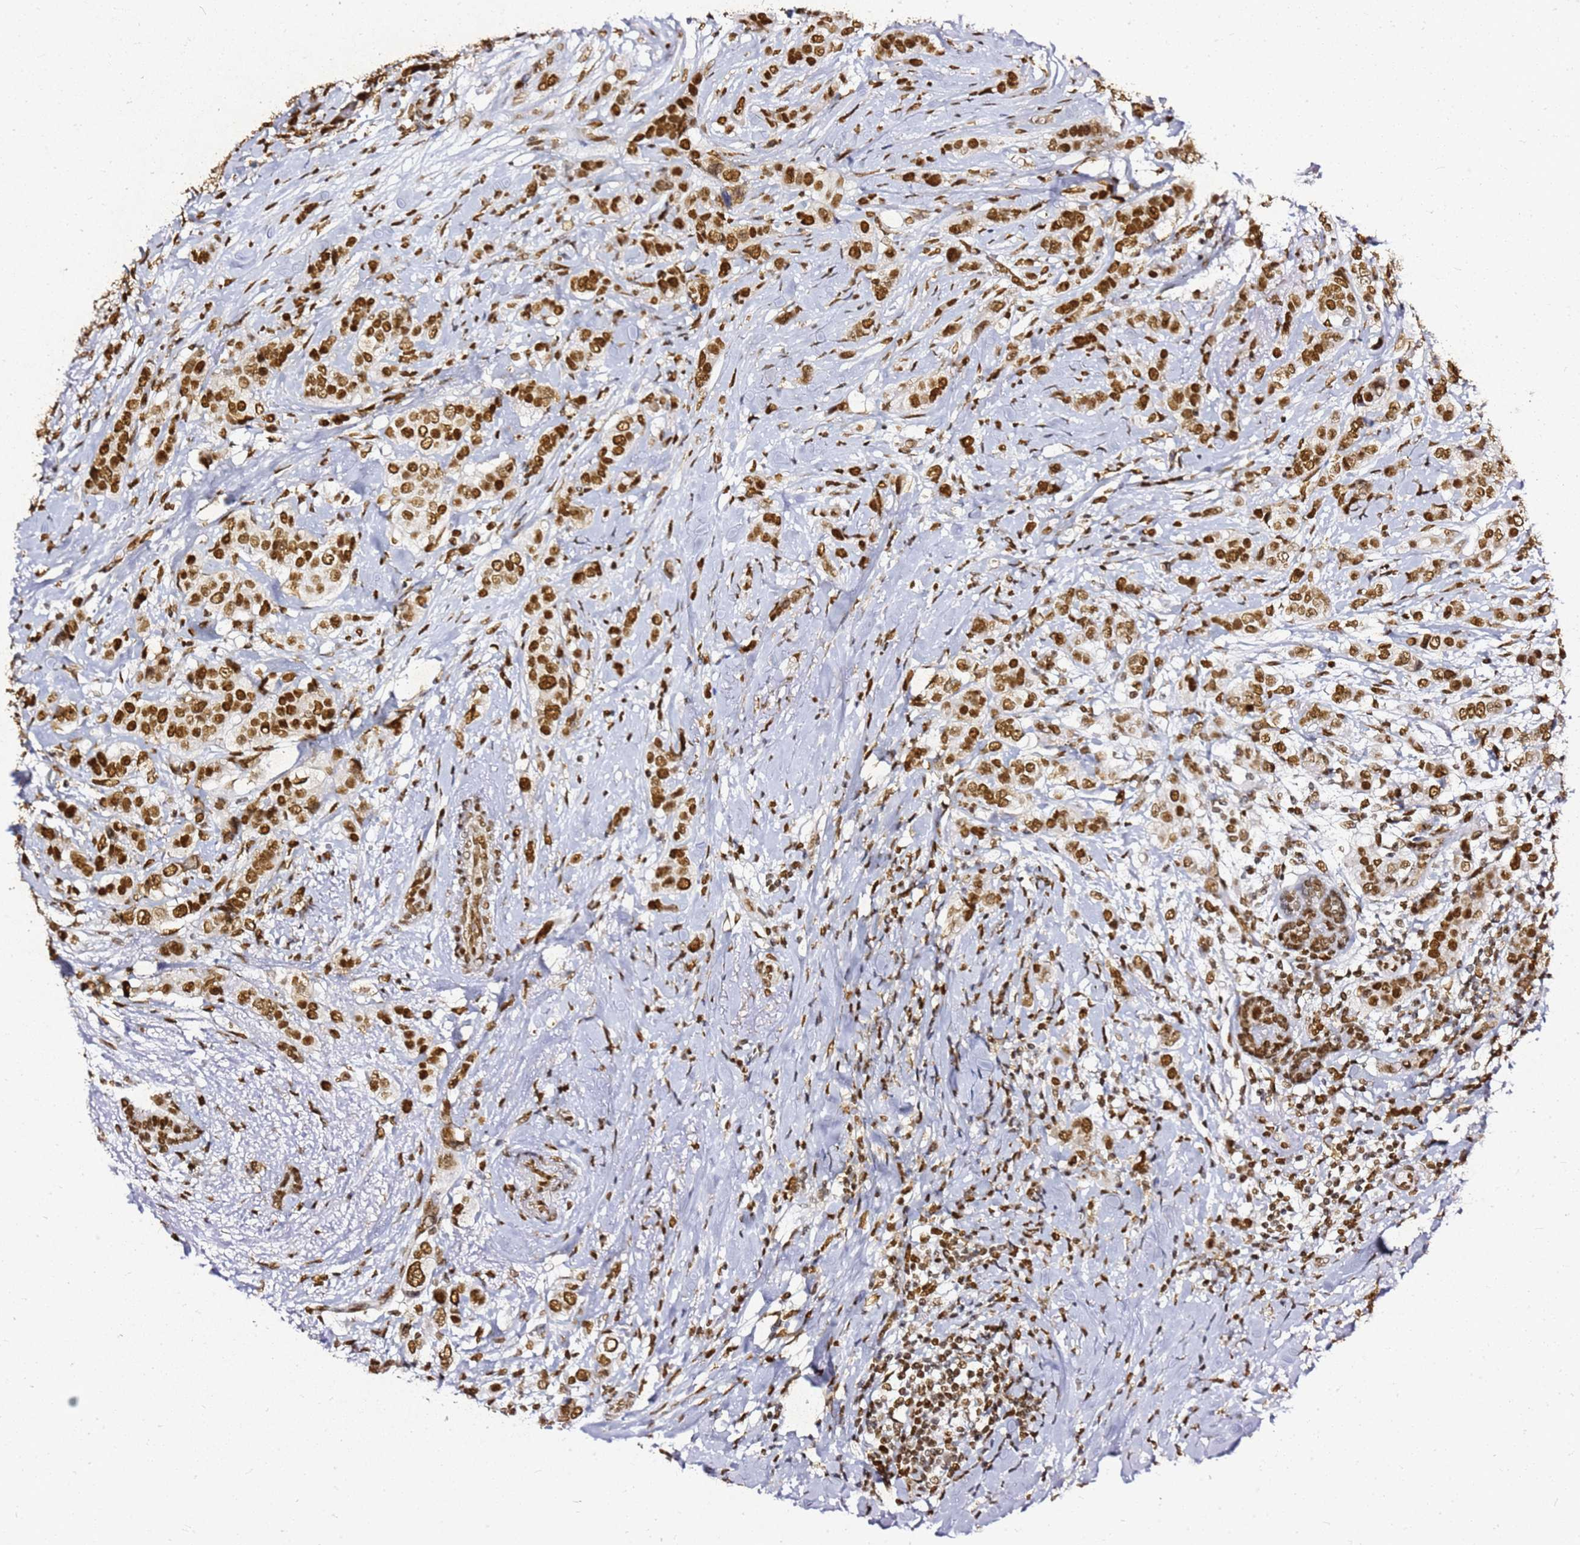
{"staining": {"intensity": "strong", "quantity": ">75%", "location": "nuclear"}, "tissue": "breast cancer", "cell_type": "Tumor cells", "image_type": "cancer", "snomed": [{"axis": "morphology", "description": "Lobular carcinoma"}, {"axis": "topography", "description": "Breast"}], "caption": "Human breast cancer (lobular carcinoma) stained with a protein marker reveals strong staining in tumor cells.", "gene": "APEX1", "patient": {"sex": "female", "age": 51}}